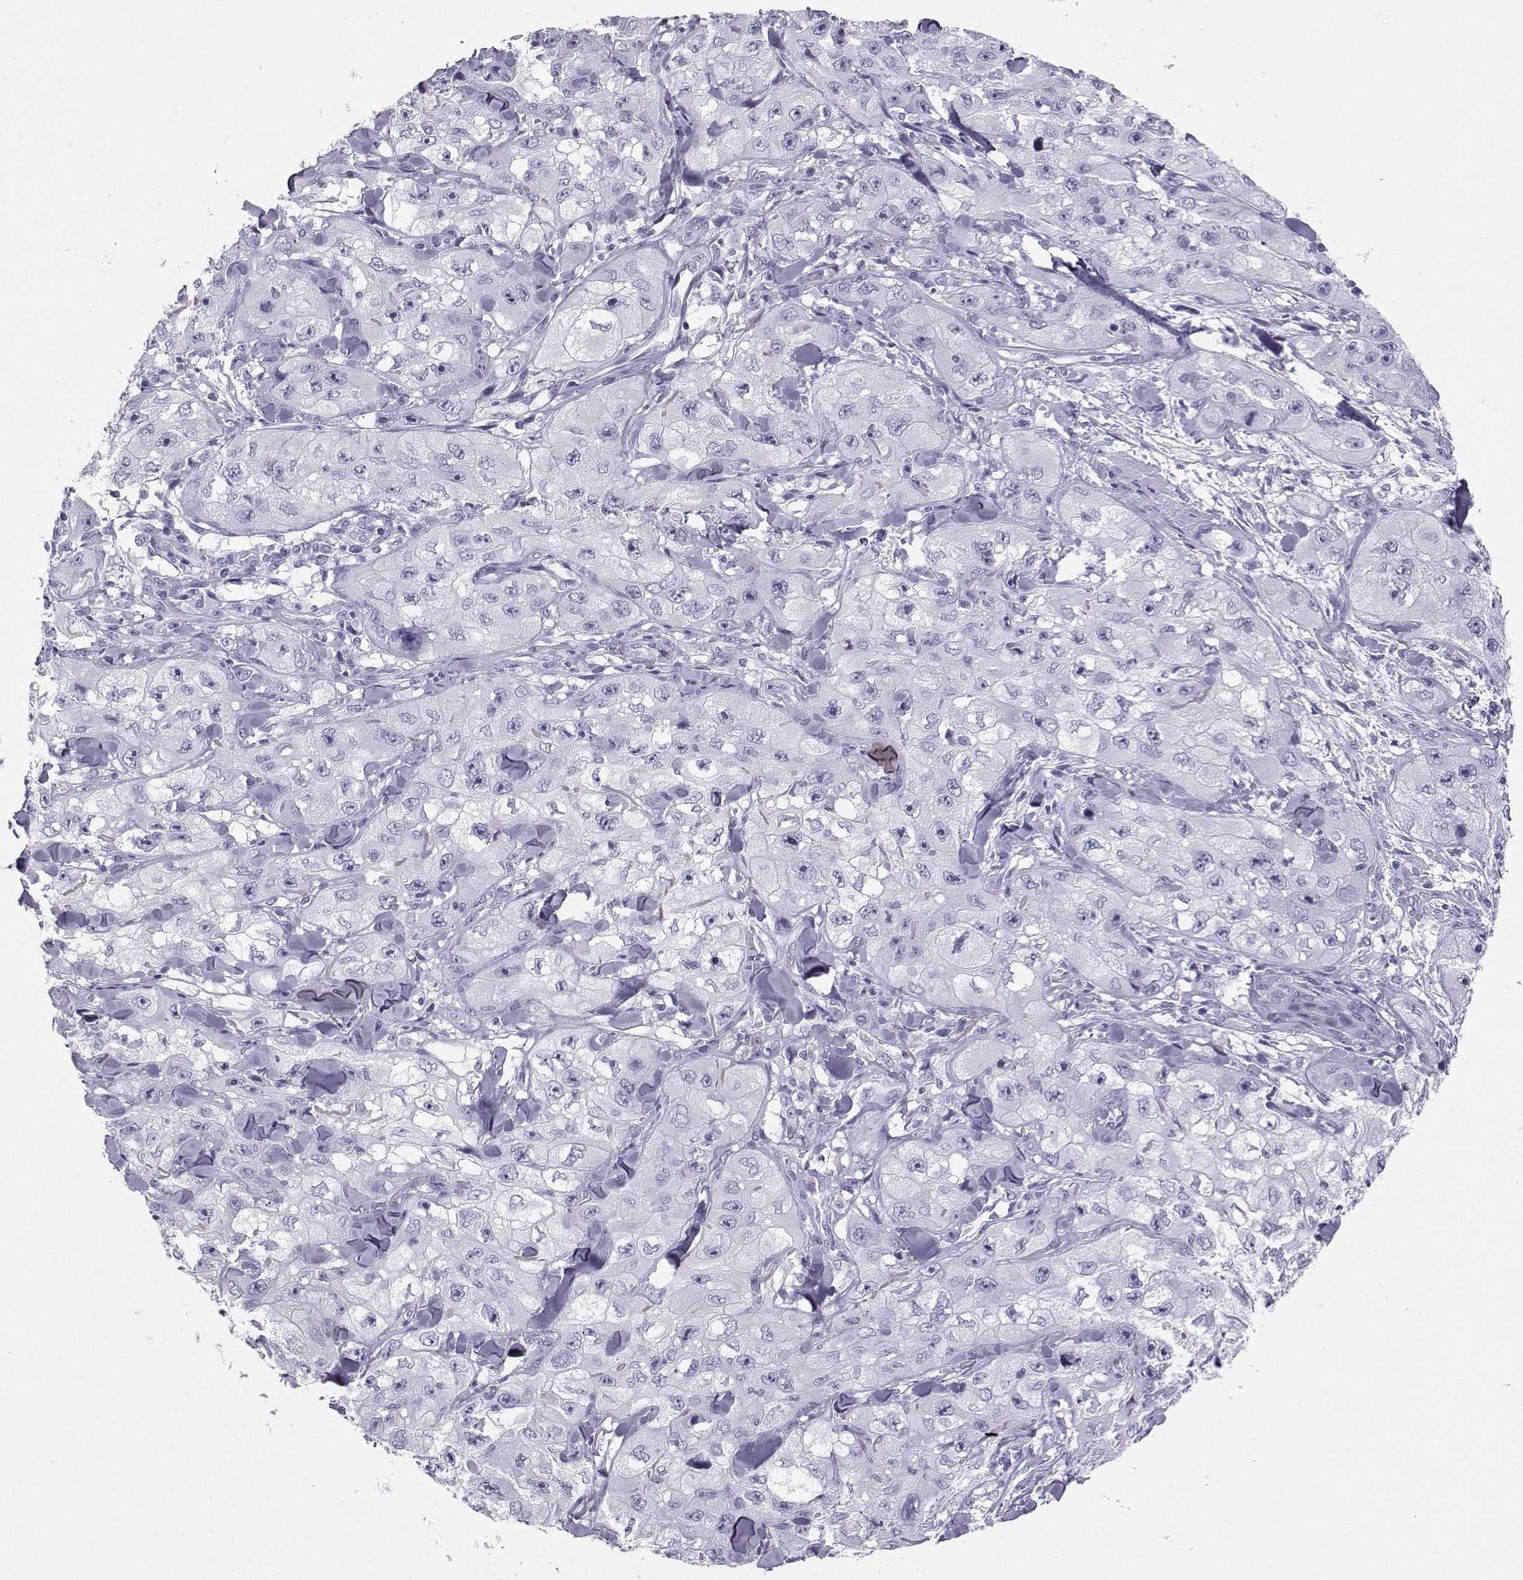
{"staining": {"intensity": "negative", "quantity": "none", "location": "none"}, "tissue": "skin cancer", "cell_type": "Tumor cells", "image_type": "cancer", "snomed": [{"axis": "morphology", "description": "Squamous cell carcinoma, NOS"}, {"axis": "topography", "description": "Skin"}, {"axis": "topography", "description": "Subcutis"}], "caption": "DAB (3,3'-diaminobenzidine) immunohistochemical staining of human skin squamous cell carcinoma exhibits no significant expression in tumor cells.", "gene": "NEFL", "patient": {"sex": "male", "age": 73}}